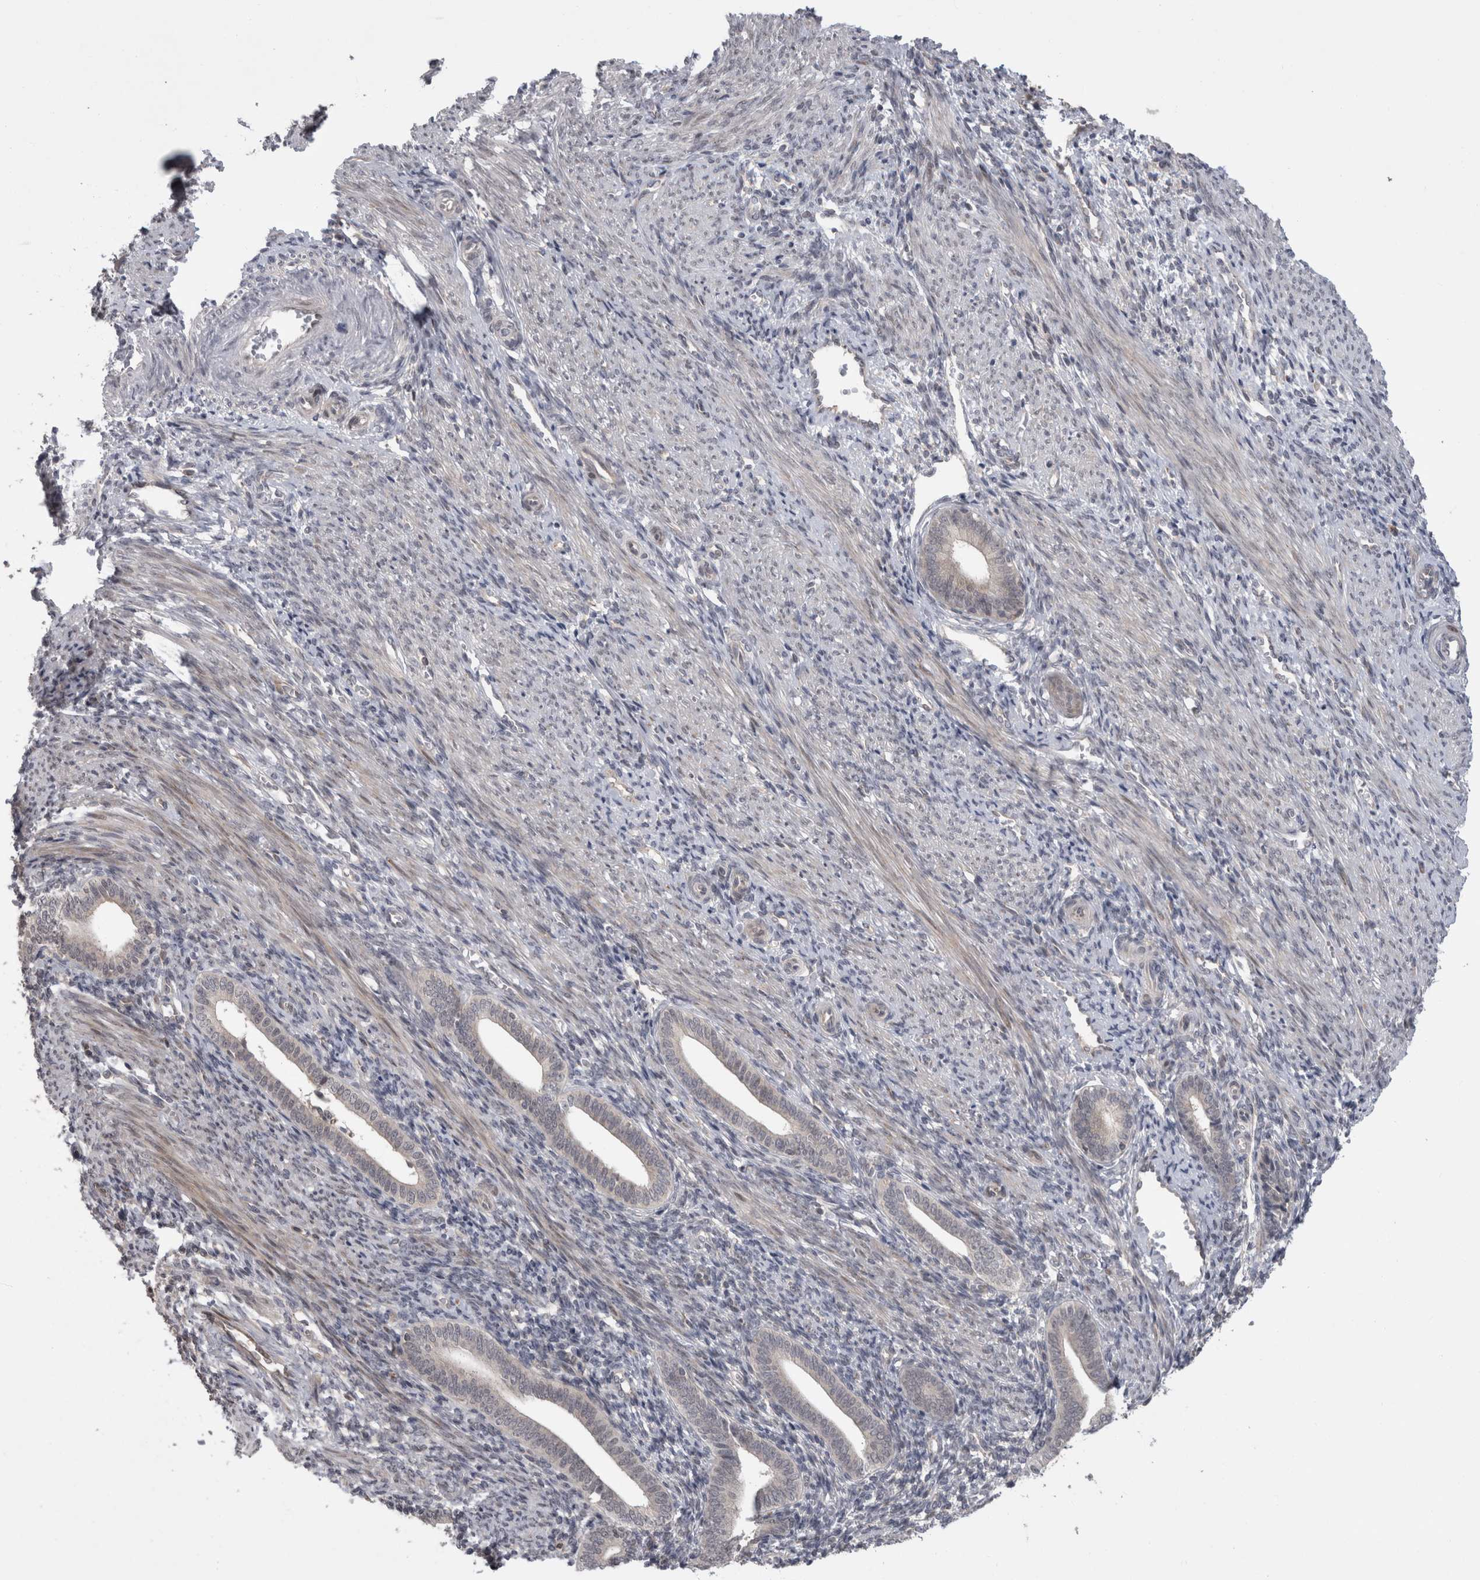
{"staining": {"intensity": "negative", "quantity": "none", "location": "none"}, "tissue": "endometrium", "cell_type": "Cells in endometrial stroma", "image_type": "normal", "snomed": [{"axis": "morphology", "description": "Normal tissue, NOS"}, {"axis": "topography", "description": "Uterus"}, {"axis": "topography", "description": "Endometrium"}], "caption": "Immunohistochemical staining of unremarkable human endometrium shows no significant positivity in cells in endometrial stroma.", "gene": "MTBP", "patient": {"sex": "female", "age": 33}}